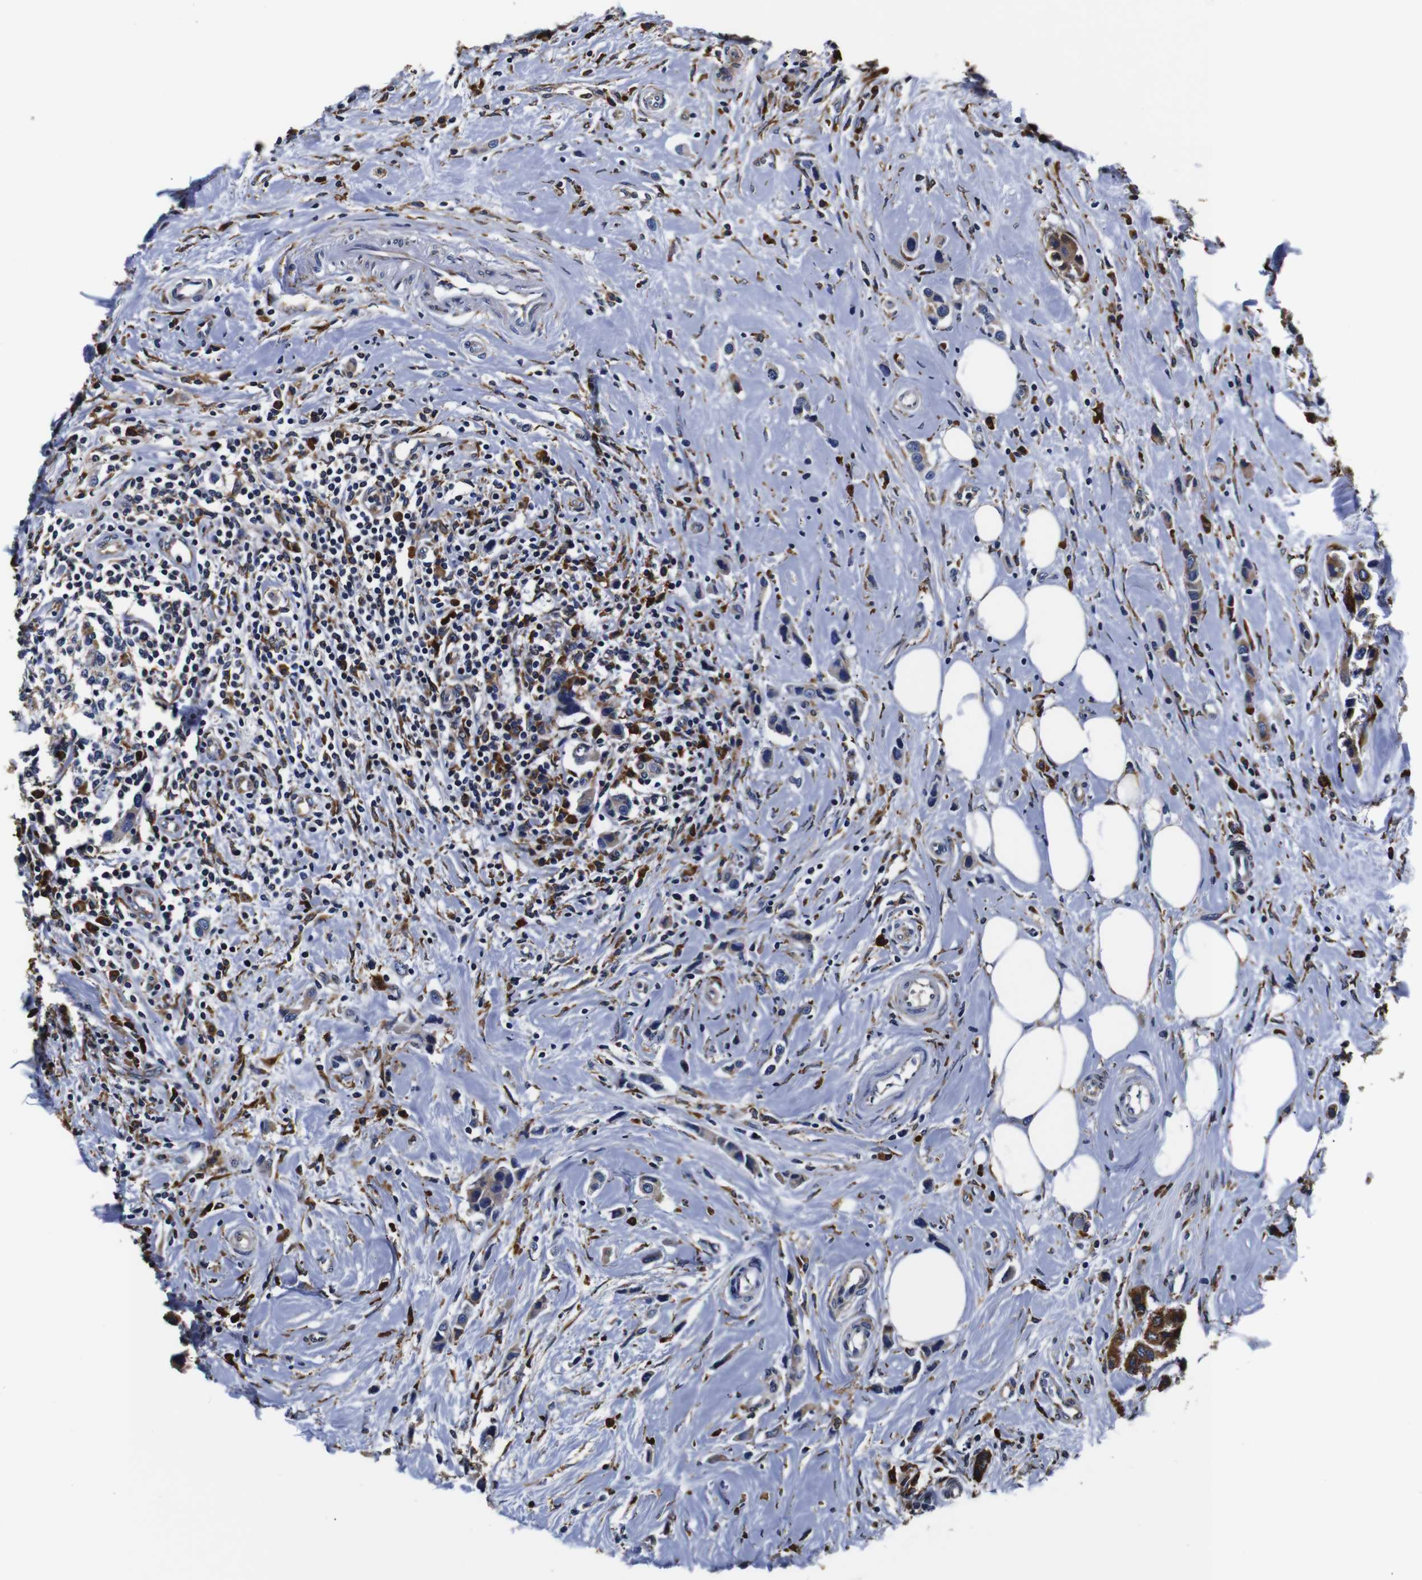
{"staining": {"intensity": "strong", "quantity": ">75%", "location": "cytoplasmic/membranous"}, "tissue": "breast cancer", "cell_type": "Tumor cells", "image_type": "cancer", "snomed": [{"axis": "morphology", "description": "Normal tissue, NOS"}, {"axis": "morphology", "description": "Duct carcinoma"}, {"axis": "topography", "description": "Breast"}], "caption": "This histopathology image exhibits immunohistochemistry (IHC) staining of breast cancer (intraductal carcinoma), with high strong cytoplasmic/membranous staining in approximately >75% of tumor cells.", "gene": "PPIB", "patient": {"sex": "female", "age": 50}}